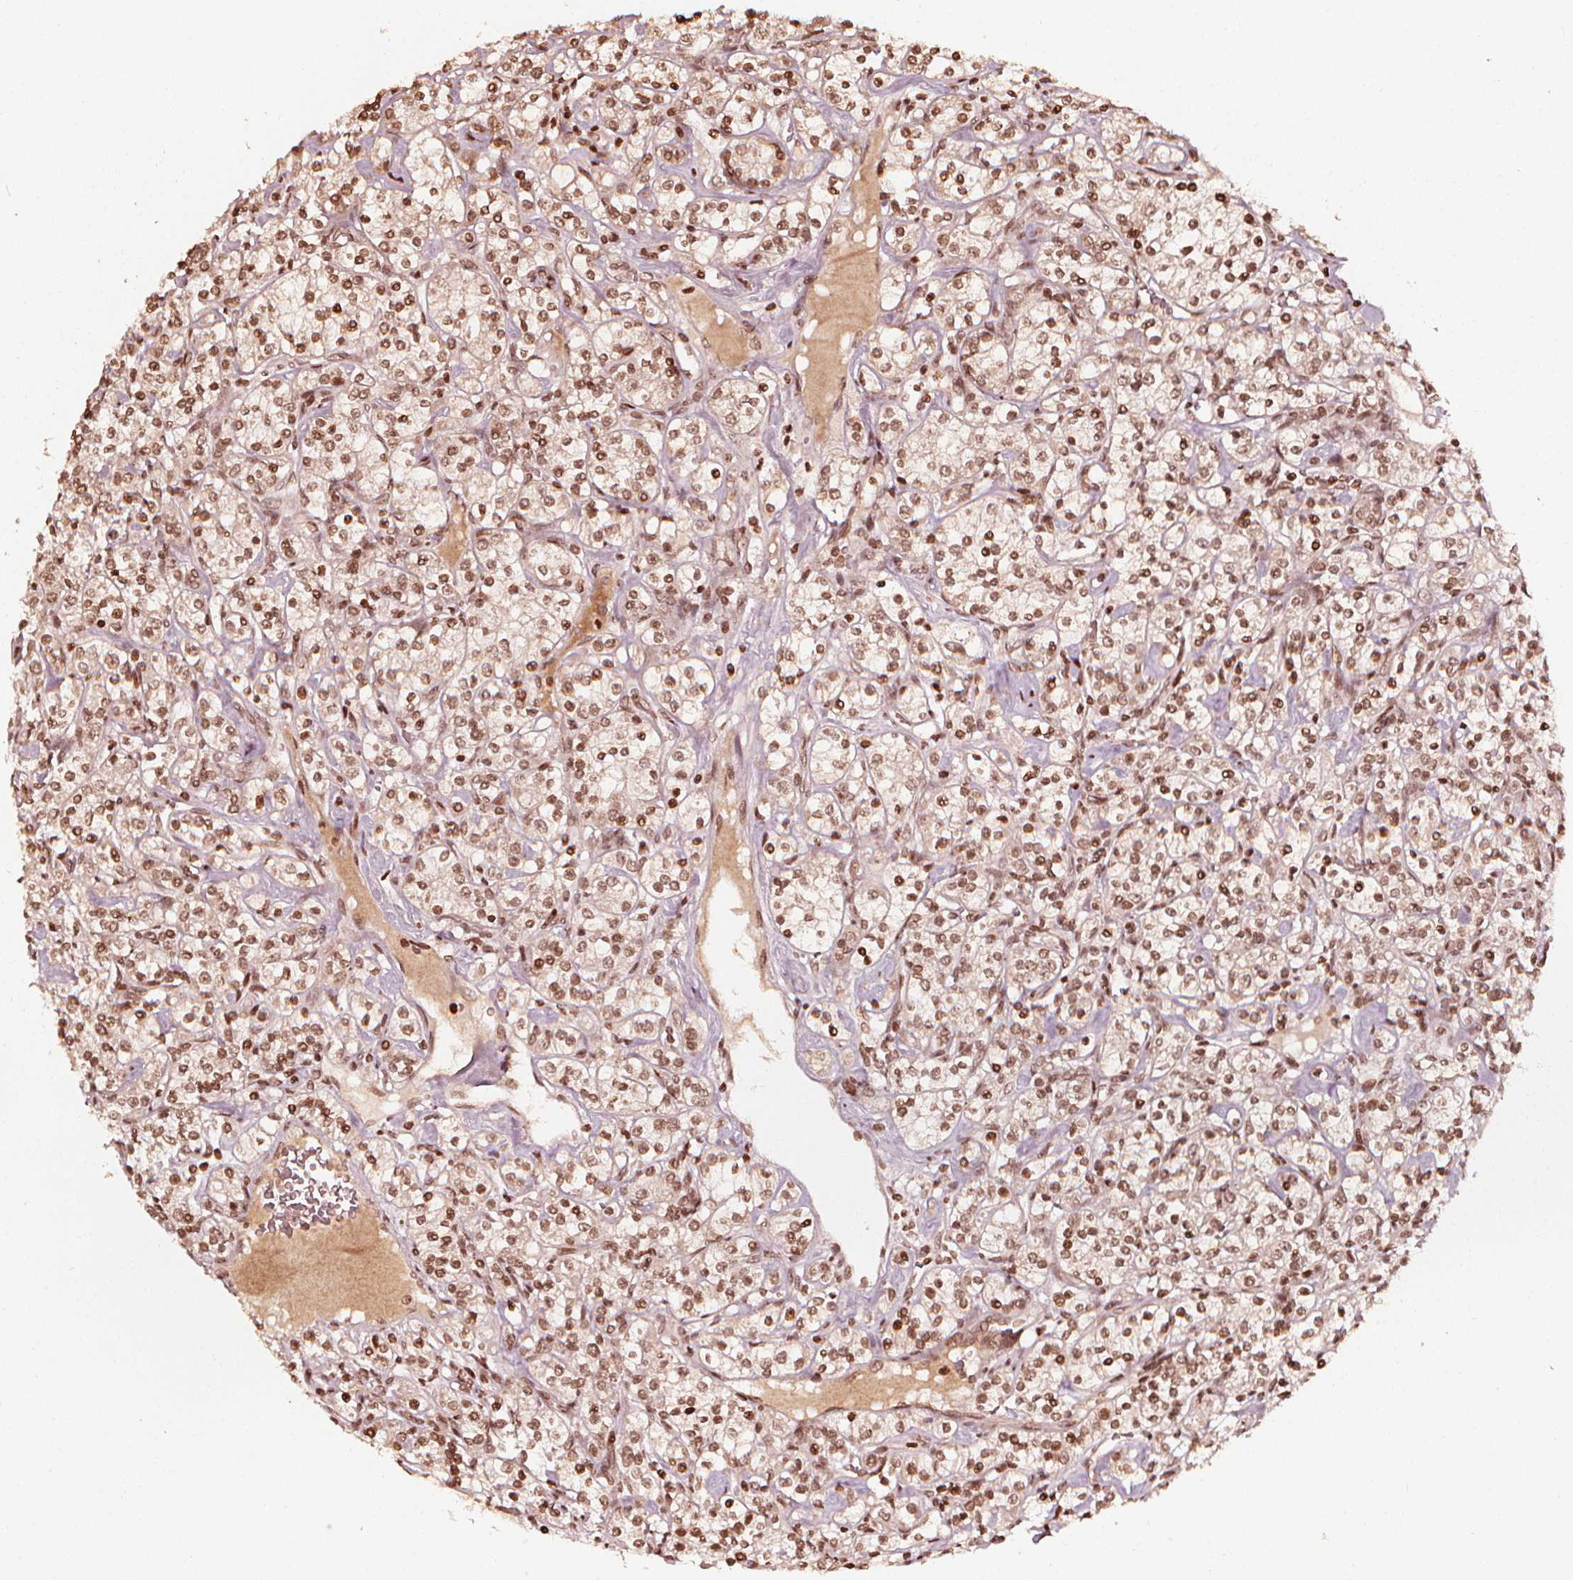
{"staining": {"intensity": "moderate", "quantity": ">75%", "location": "nuclear"}, "tissue": "renal cancer", "cell_type": "Tumor cells", "image_type": "cancer", "snomed": [{"axis": "morphology", "description": "Adenocarcinoma, NOS"}, {"axis": "topography", "description": "Kidney"}], "caption": "Moderate nuclear expression for a protein is present in about >75% of tumor cells of renal cancer using immunohistochemistry.", "gene": "H3C14", "patient": {"sex": "male", "age": 77}}